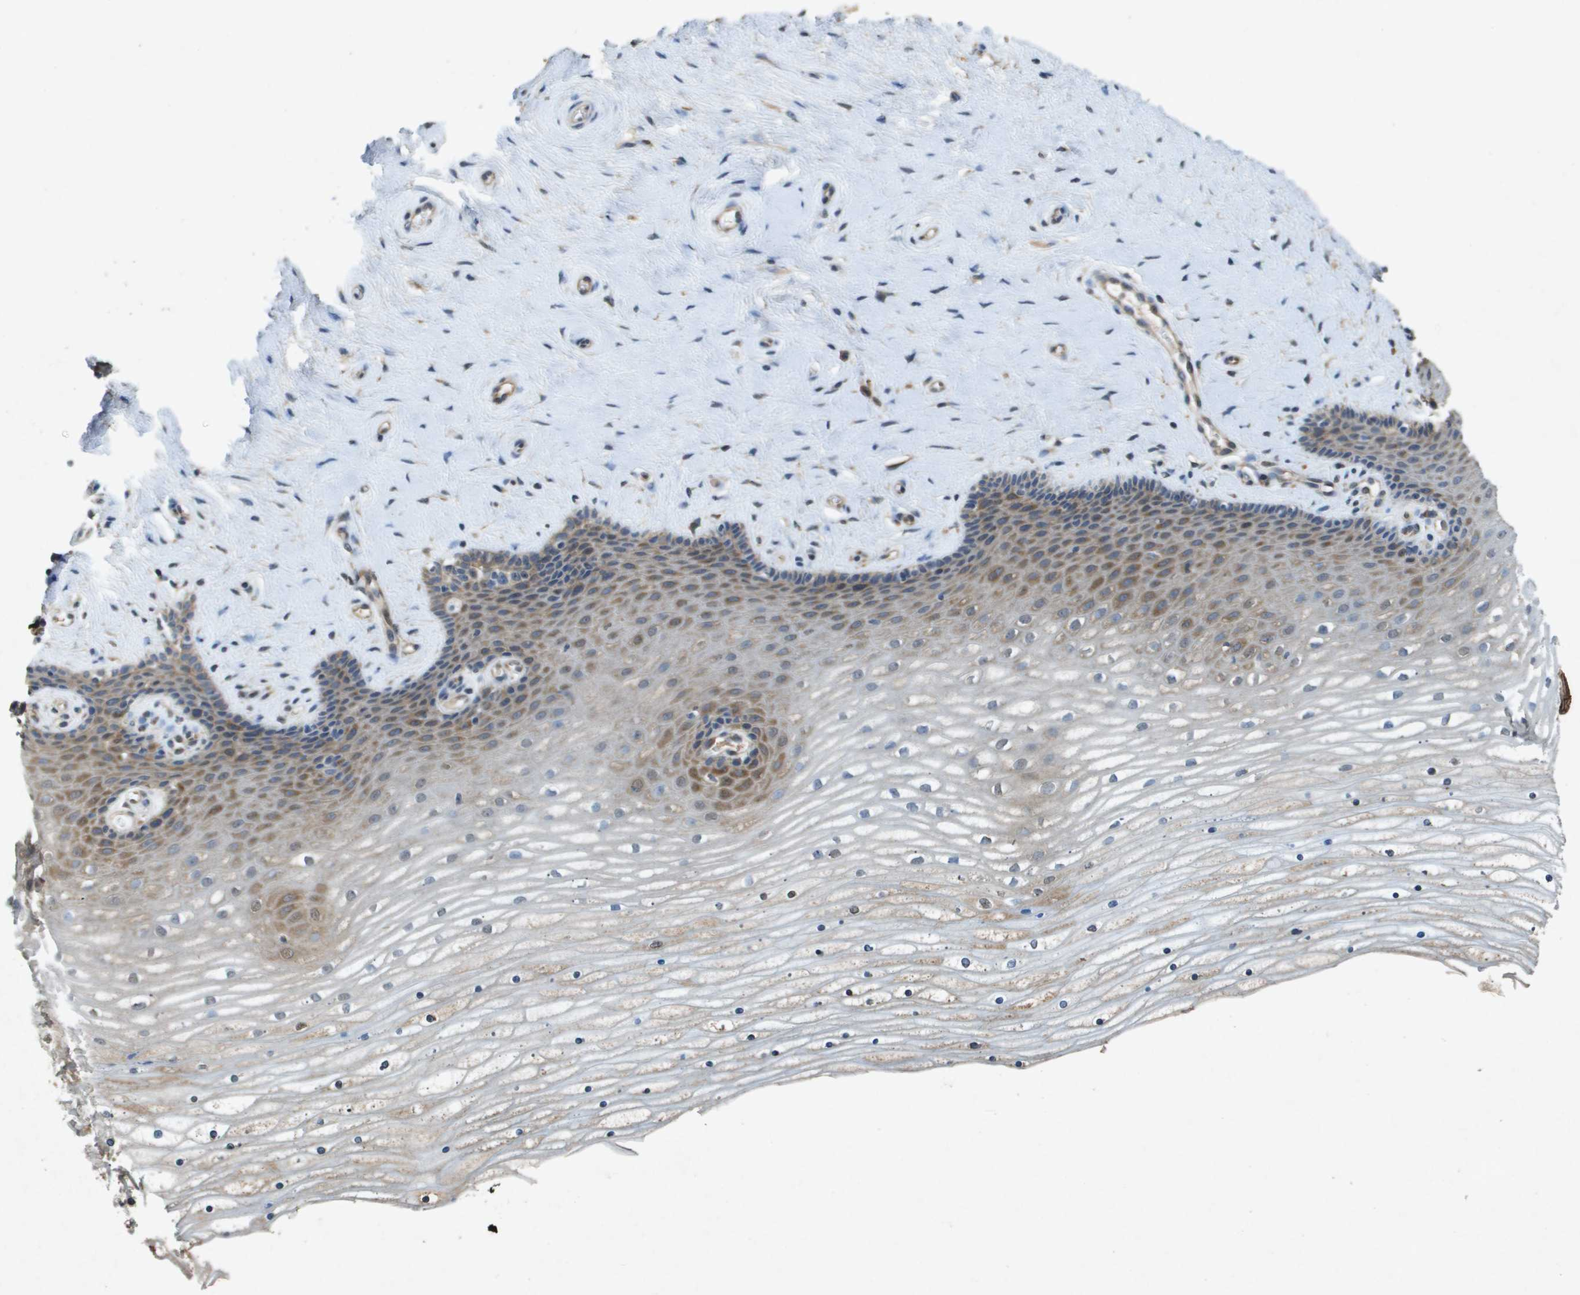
{"staining": {"intensity": "moderate", "quantity": "25%-75%", "location": "cytoplasmic/membranous"}, "tissue": "cervix", "cell_type": "Squamous epithelial cells", "image_type": "normal", "snomed": [{"axis": "morphology", "description": "Normal tissue, NOS"}, {"axis": "topography", "description": "Cervix"}], "caption": "Protein staining displays moderate cytoplasmic/membranous positivity in about 25%-75% of squamous epithelial cells in unremarkable cervix. The staining is performed using DAB brown chromogen to label protein expression. The nuclei are counter-stained blue using hematoxylin.", "gene": "PTPRT", "patient": {"sex": "female", "age": 39}}